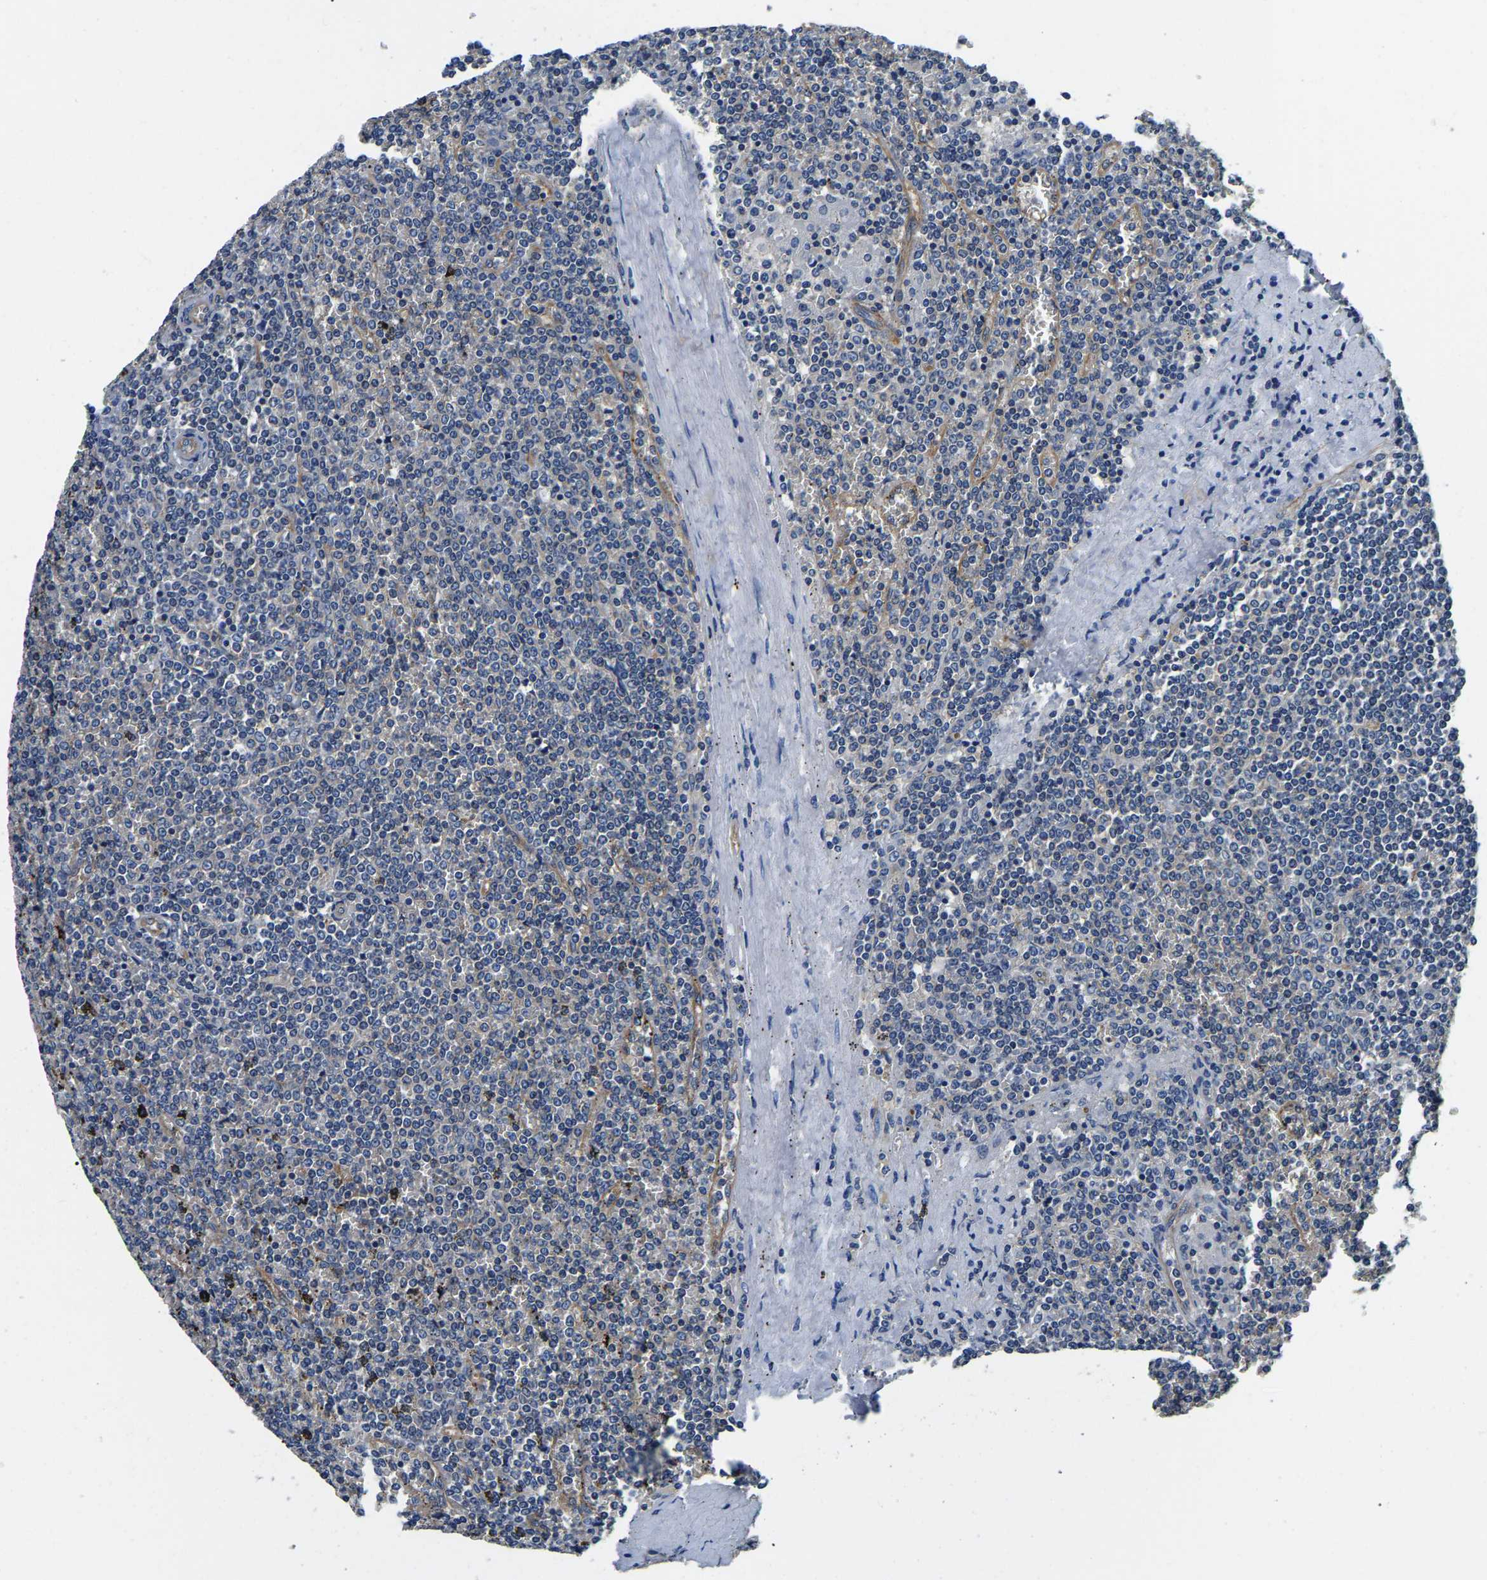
{"staining": {"intensity": "negative", "quantity": "none", "location": "none"}, "tissue": "lymphoma", "cell_type": "Tumor cells", "image_type": "cancer", "snomed": [{"axis": "morphology", "description": "Malignant lymphoma, non-Hodgkin's type, Low grade"}, {"axis": "topography", "description": "Spleen"}], "caption": "High magnification brightfield microscopy of low-grade malignant lymphoma, non-Hodgkin's type stained with DAB (3,3'-diaminobenzidine) (brown) and counterstained with hematoxylin (blue): tumor cells show no significant positivity.", "gene": "SH3GLB1", "patient": {"sex": "female", "age": 19}}